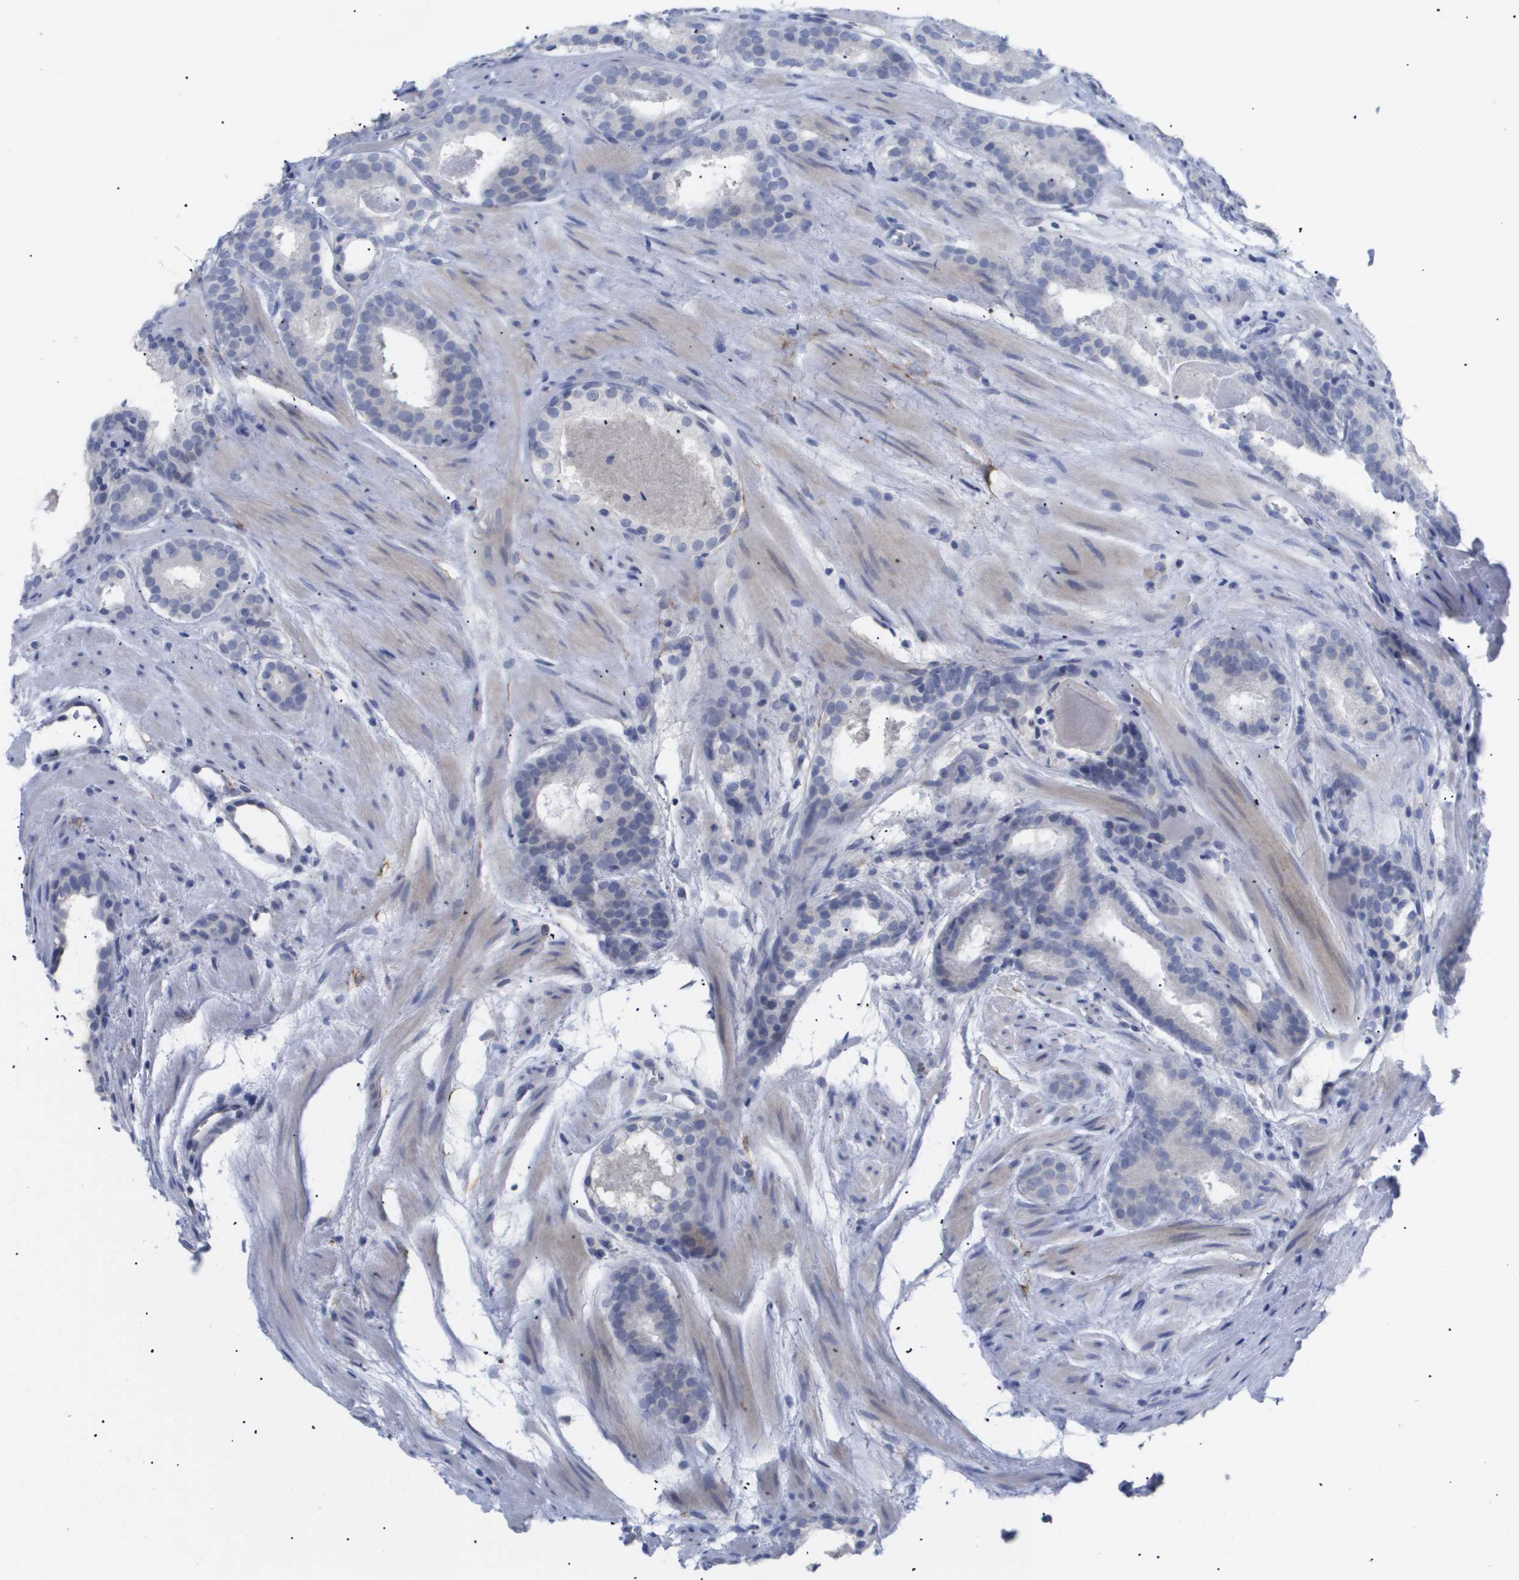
{"staining": {"intensity": "negative", "quantity": "none", "location": "none"}, "tissue": "prostate cancer", "cell_type": "Tumor cells", "image_type": "cancer", "snomed": [{"axis": "morphology", "description": "Adenocarcinoma, Low grade"}, {"axis": "topography", "description": "Prostate"}], "caption": "IHC of human prostate cancer (adenocarcinoma (low-grade)) reveals no staining in tumor cells.", "gene": "CAV3", "patient": {"sex": "male", "age": 69}}